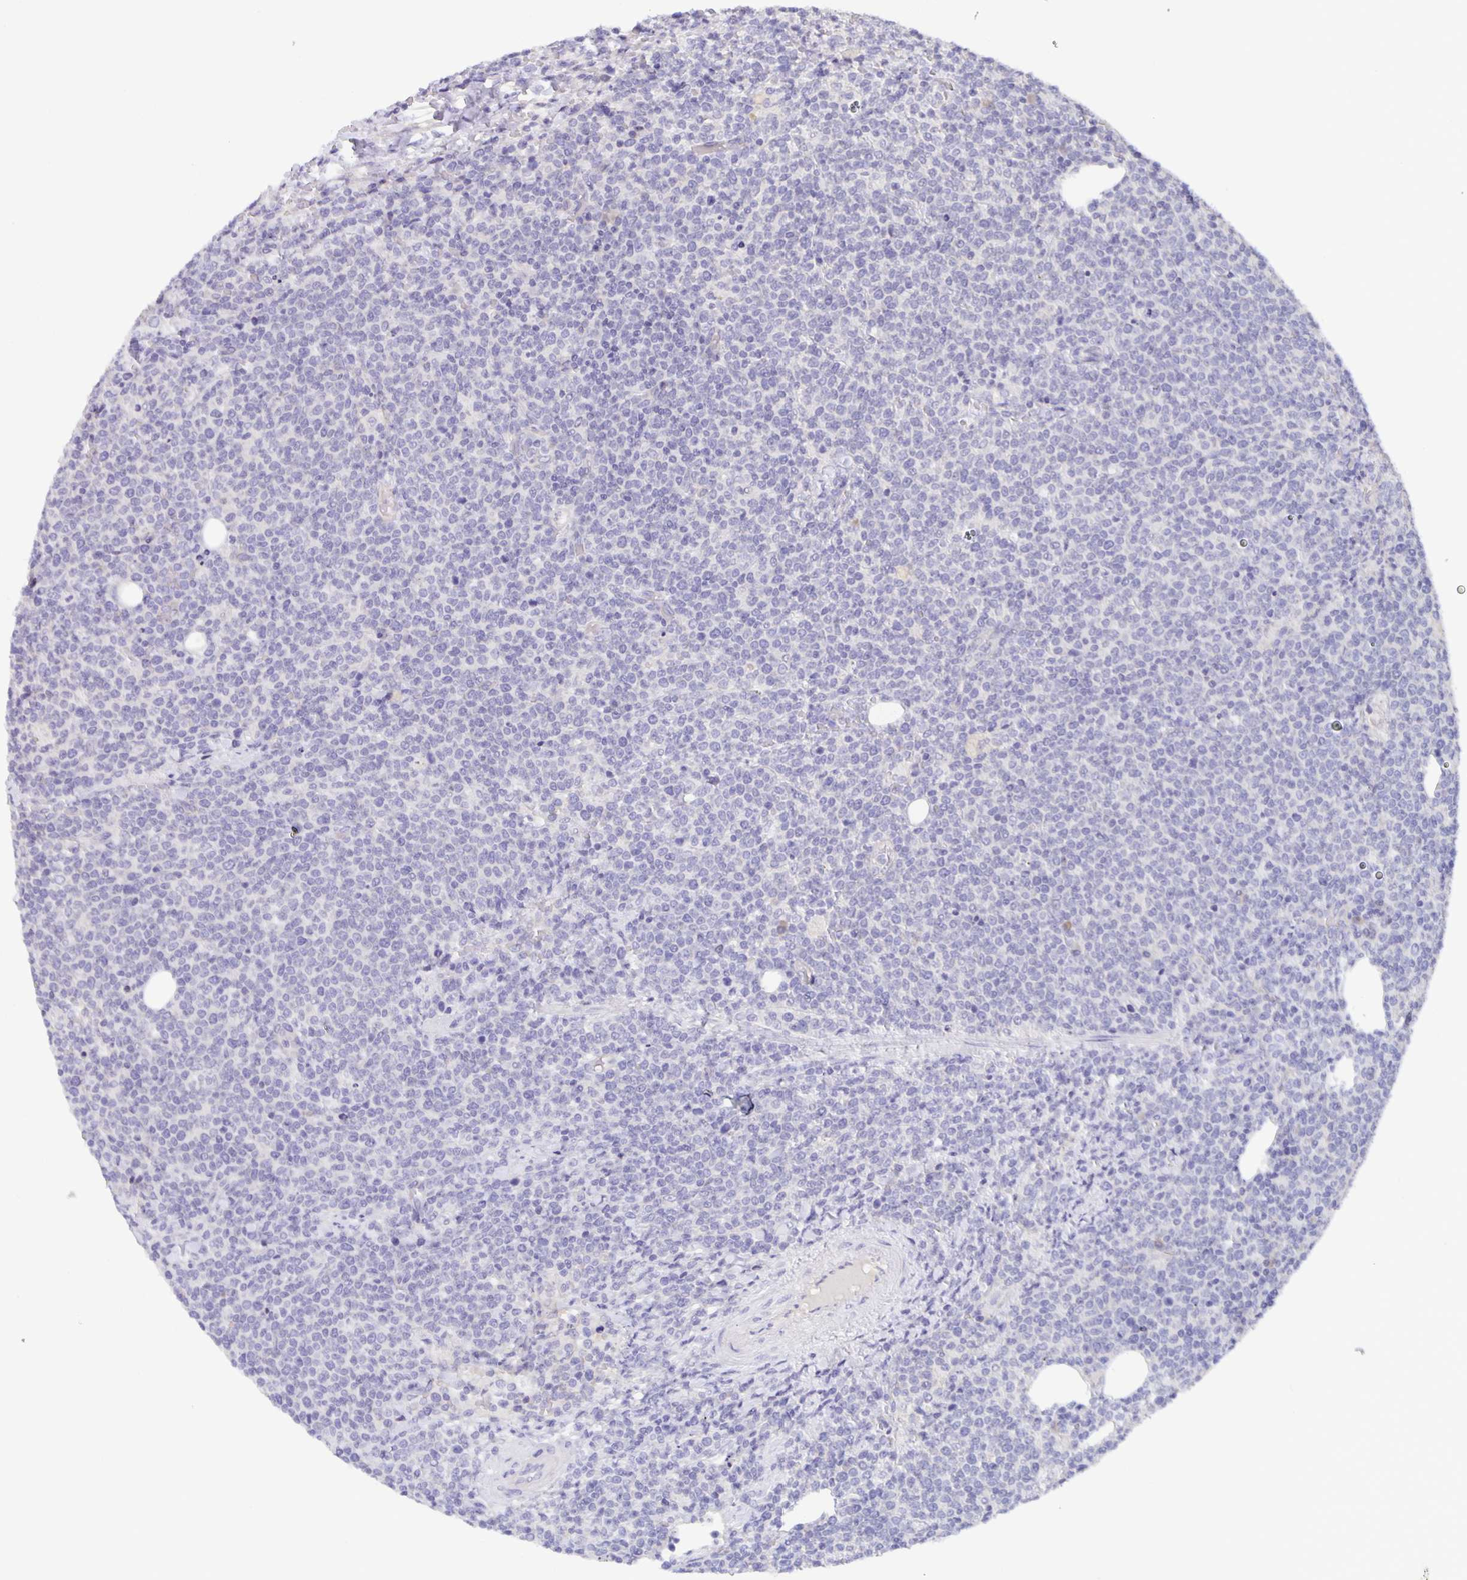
{"staining": {"intensity": "negative", "quantity": "none", "location": "none"}, "tissue": "lymphoma", "cell_type": "Tumor cells", "image_type": "cancer", "snomed": [{"axis": "morphology", "description": "Malignant lymphoma, non-Hodgkin's type, High grade"}, {"axis": "topography", "description": "Lymph node"}], "caption": "A histopathology image of lymphoma stained for a protein demonstrates no brown staining in tumor cells. (Brightfield microscopy of DAB (3,3'-diaminobenzidine) IHC at high magnification).", "gene": "PTPN3", "patient": {"sex": "male", "age": 61}}